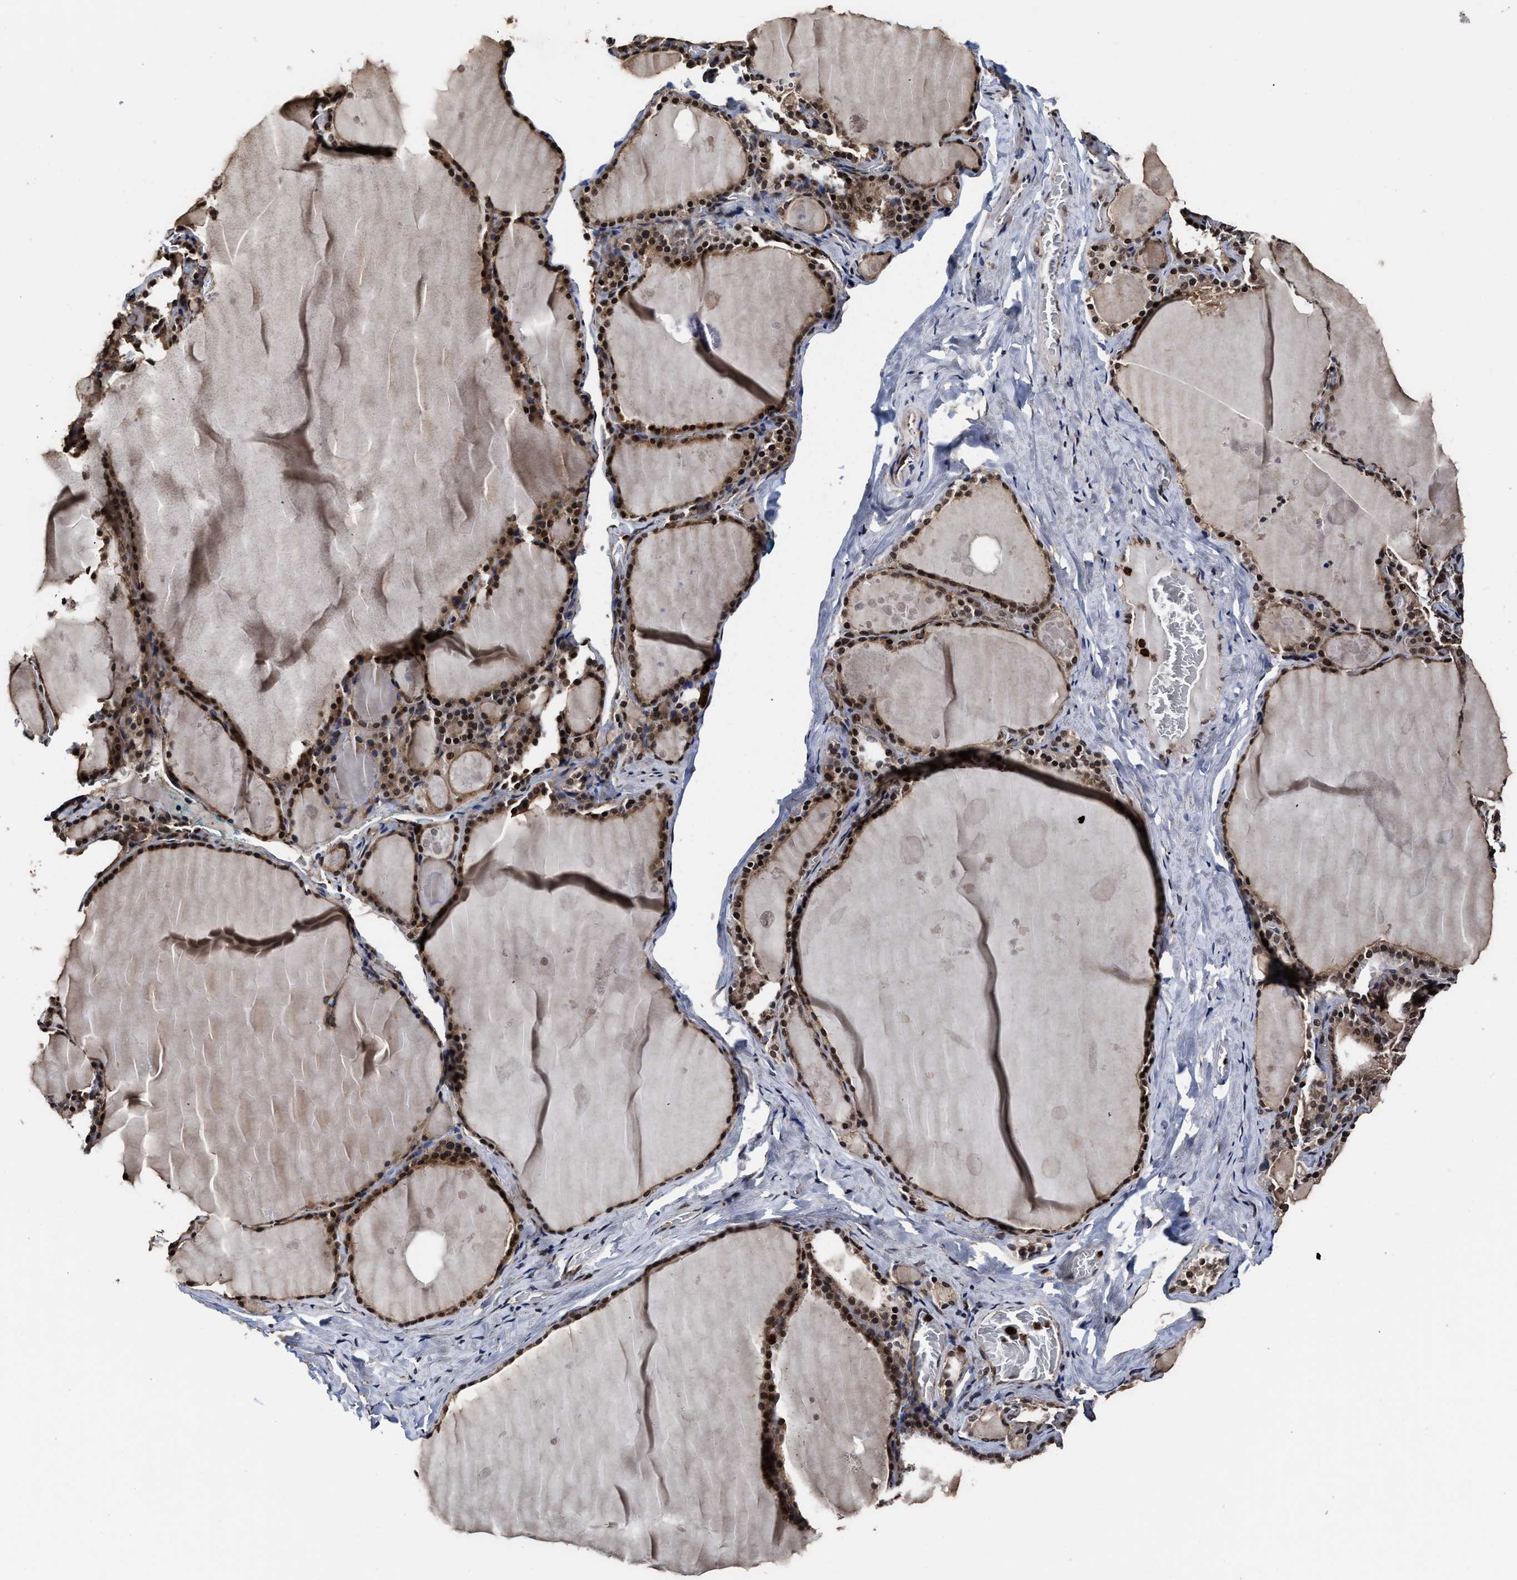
{"staining": {"intensity": "strong", "quantity": ">75%", "location": "cytoplasmic/membranous,nuclear"}, "tissue": "thyroid gland", "cell_type": "Glandular cells", "image_type": "normal", "snomed": [{"axis": "morphology", "description": "Normal tissue, NOS"}, {"axis": "topography", "description": "Thyroid gland"}], "caption": "Glandular cells show high levels of strong cytoplasmic/membranous,nuclear expression in about >75% of cells in benign thyroid gland. (IHC, brightfield microscopy, high magnification).", "gene": "SEPTIN2", "patient": {"sex": "male", "age": 56}}